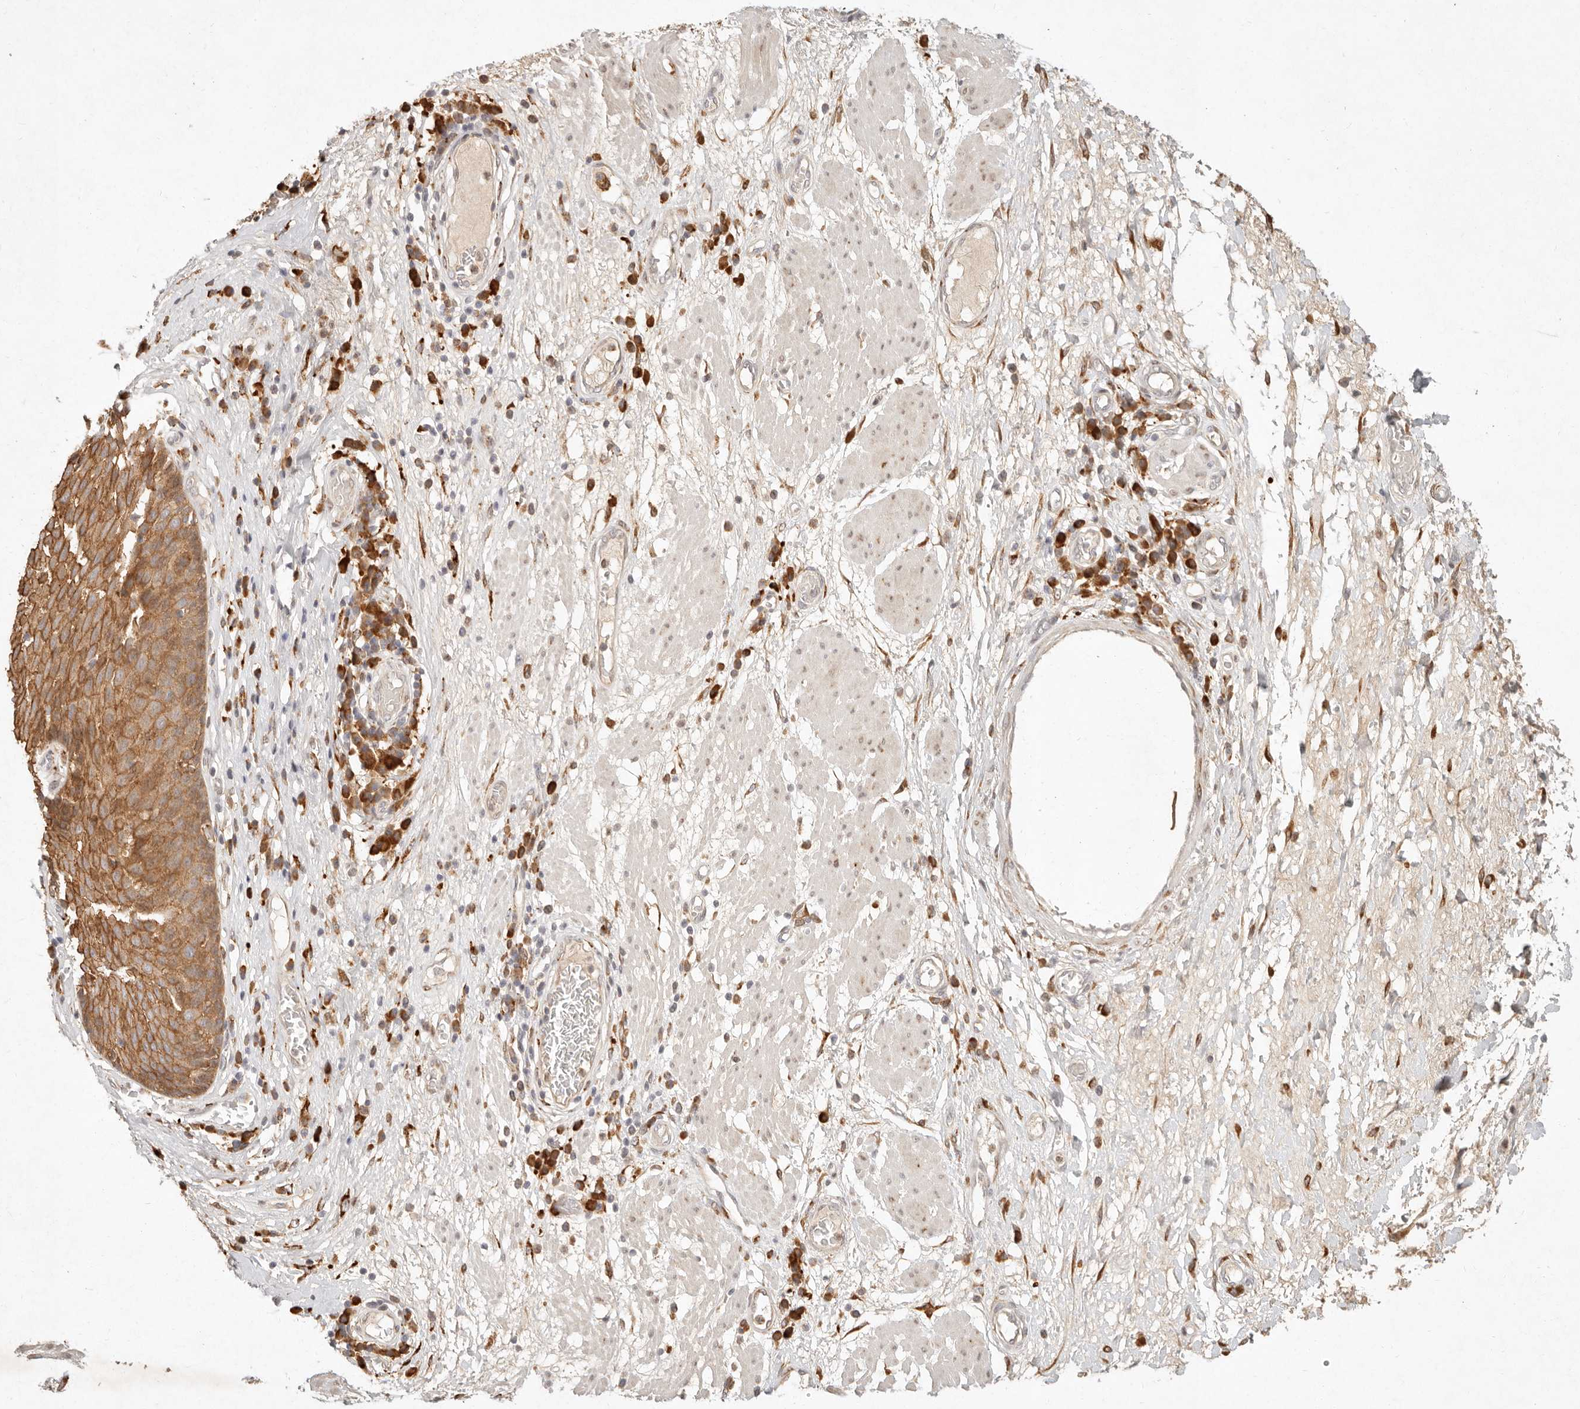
{"staining": {"intensity": "strong", "quantity": ">75%", "location": "cytoplasmic/membranous"}, "tissue": "esophagus", "cell_type": "Squamous epithelial cells", "image_type": "normal", "snomed": [{"axis": "morphology", "description": "Normal tissue, NOS"}, {"axis": "morphology", "description": "Adenocarcinoma, NOS"}, {"axis": "topography", "description": "Esophagus"}], "caption": "Esophagus stained for a protein (brown) reveals strong cytoplasmic/membranous positive staining in approximately >75% of squamous epithelial cells.", "gene": "C1orf127", "patient": {"sex": "male", "age": 62}}